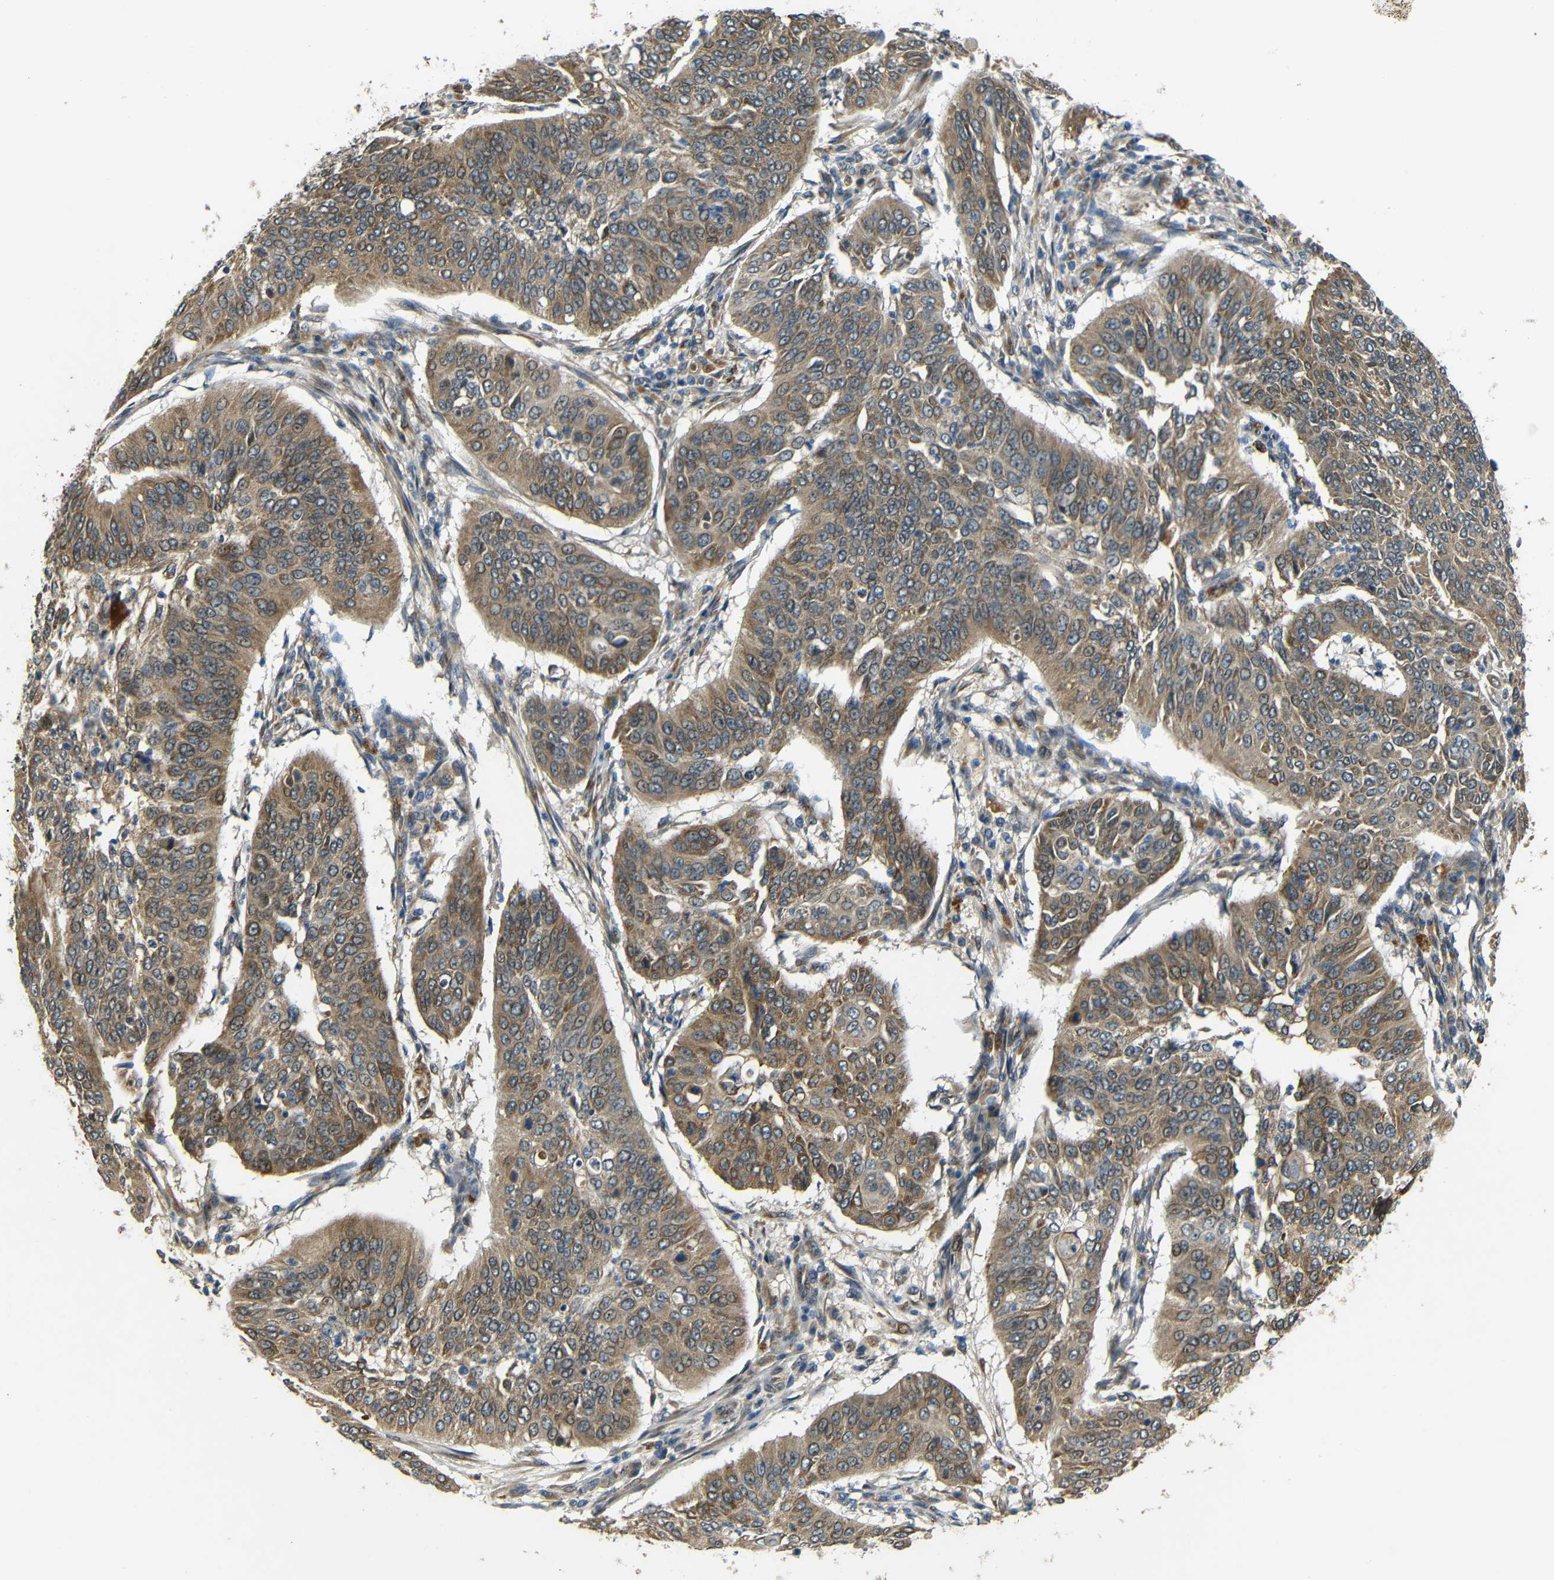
{"staining": {"intensity": "moderate", "quantity": ">75%", "location": "cytoplasmic/membranous"}, "tissue": "cervical cancer", "cell_type": "Tumor cells", "image_type": "cancer", "snomed": [{"axis": "morphology", "description": "Normal tissue, NOS"}, {"axis": "morphology", "description": "Squamous cell carcinoma, NOS"}, {"axis": "topography", "description": "Cervix"}], "caption": "Protein staining shows moderate cytoplasmic/membranous positivity in about >75% of tumor cells in cervical cancer (squamous cell carcinoma).", "gene": "ATP7A", "patient": {"sex": "female", "age": 39}}